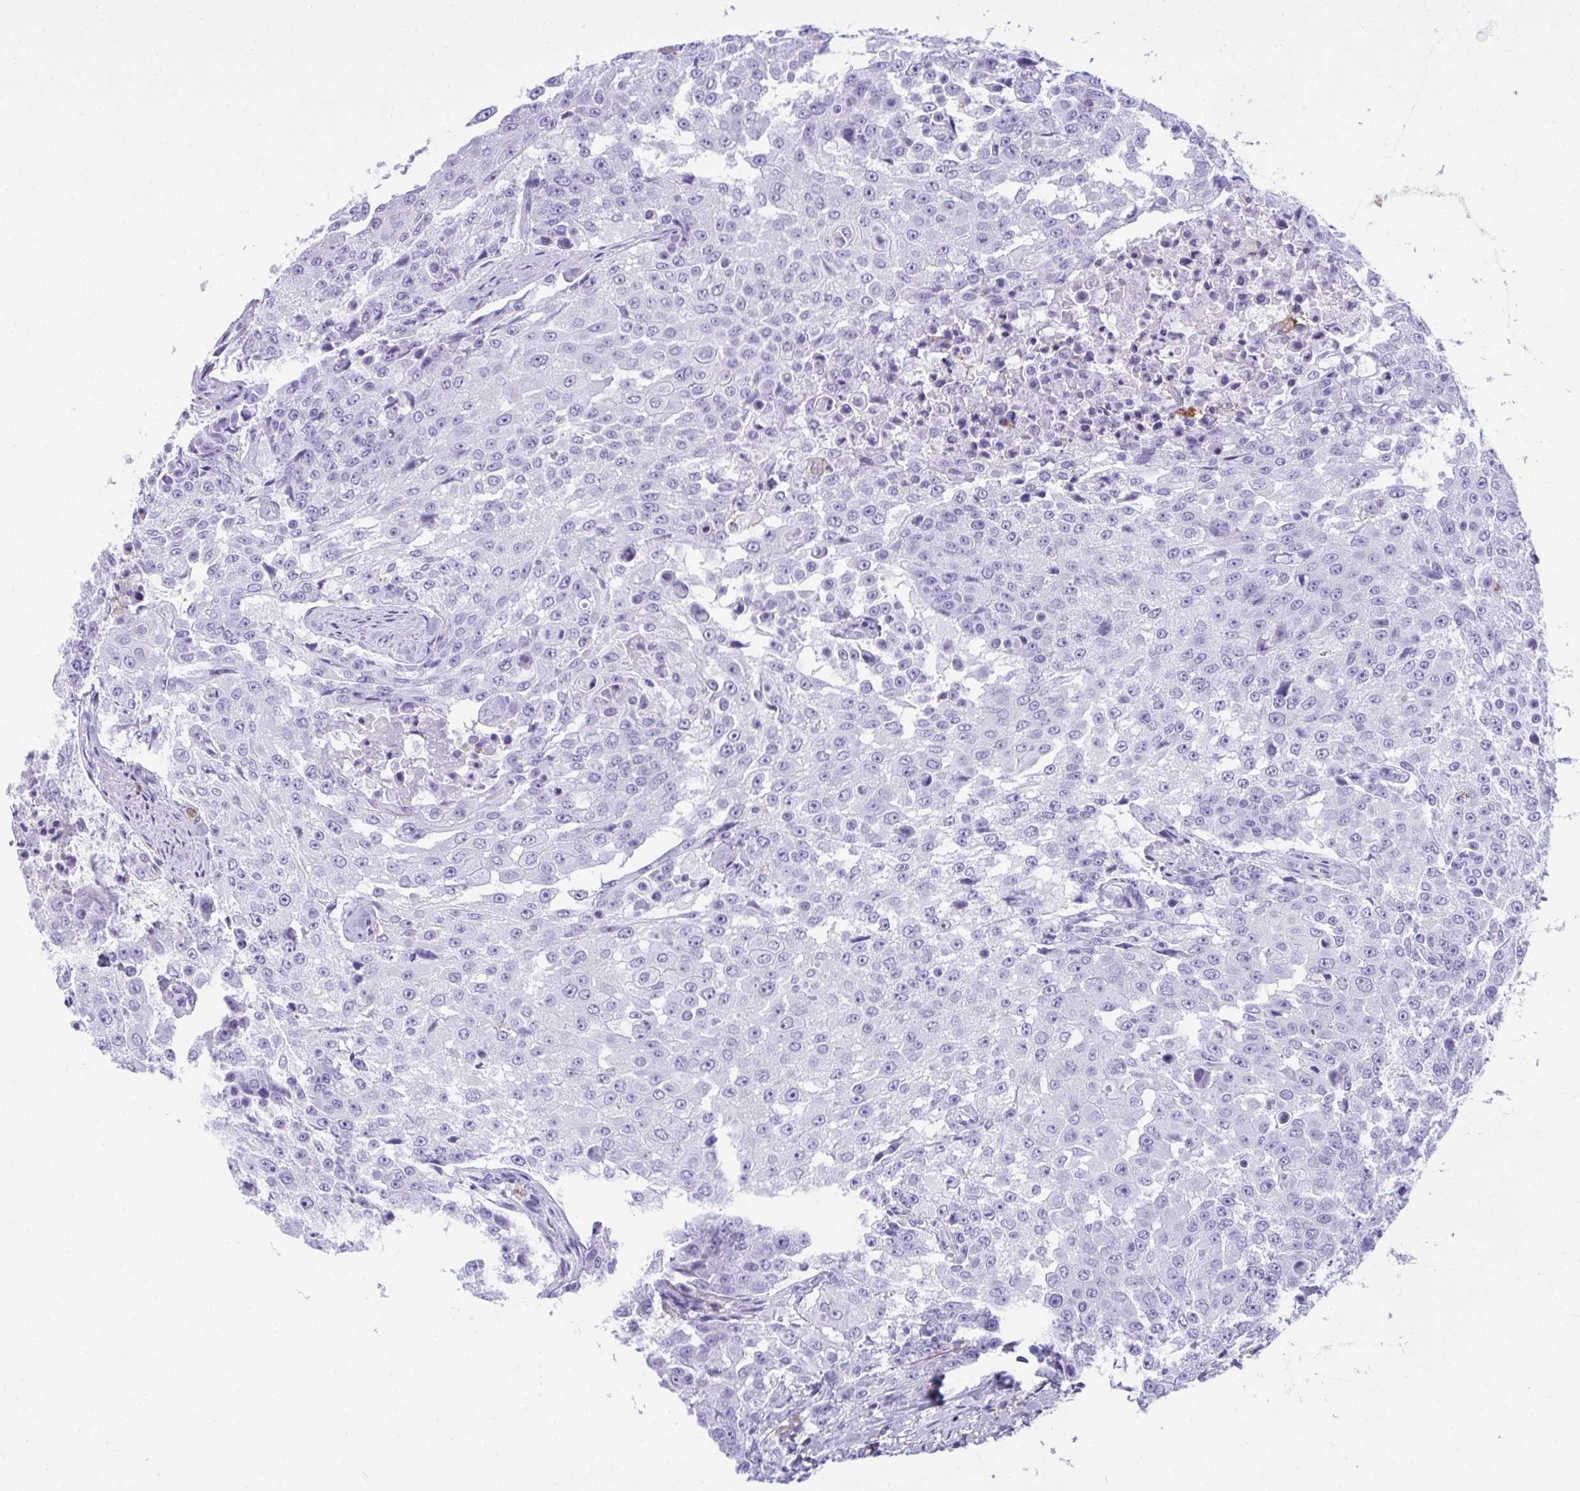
{"staining": {"intensity": "negative", "quantity": "none", "location": "none"}, "tissue": "urothelial cancer", "cell_type": "Tumor cells", "image_type": "cancer", "snomed": [{"axis": "morphology", "description": "Urothelial carcinoma, High grade"}, {"axis": "topography", "description": "Urinary bladder"}], "caption": "This is a histopathology image of immunohistochemistry (IHC) staining of urothelial cancer, which shows no expression in tumor cells.", "gene": "SPN", "patient": {"sex": "female", "age": 63}}